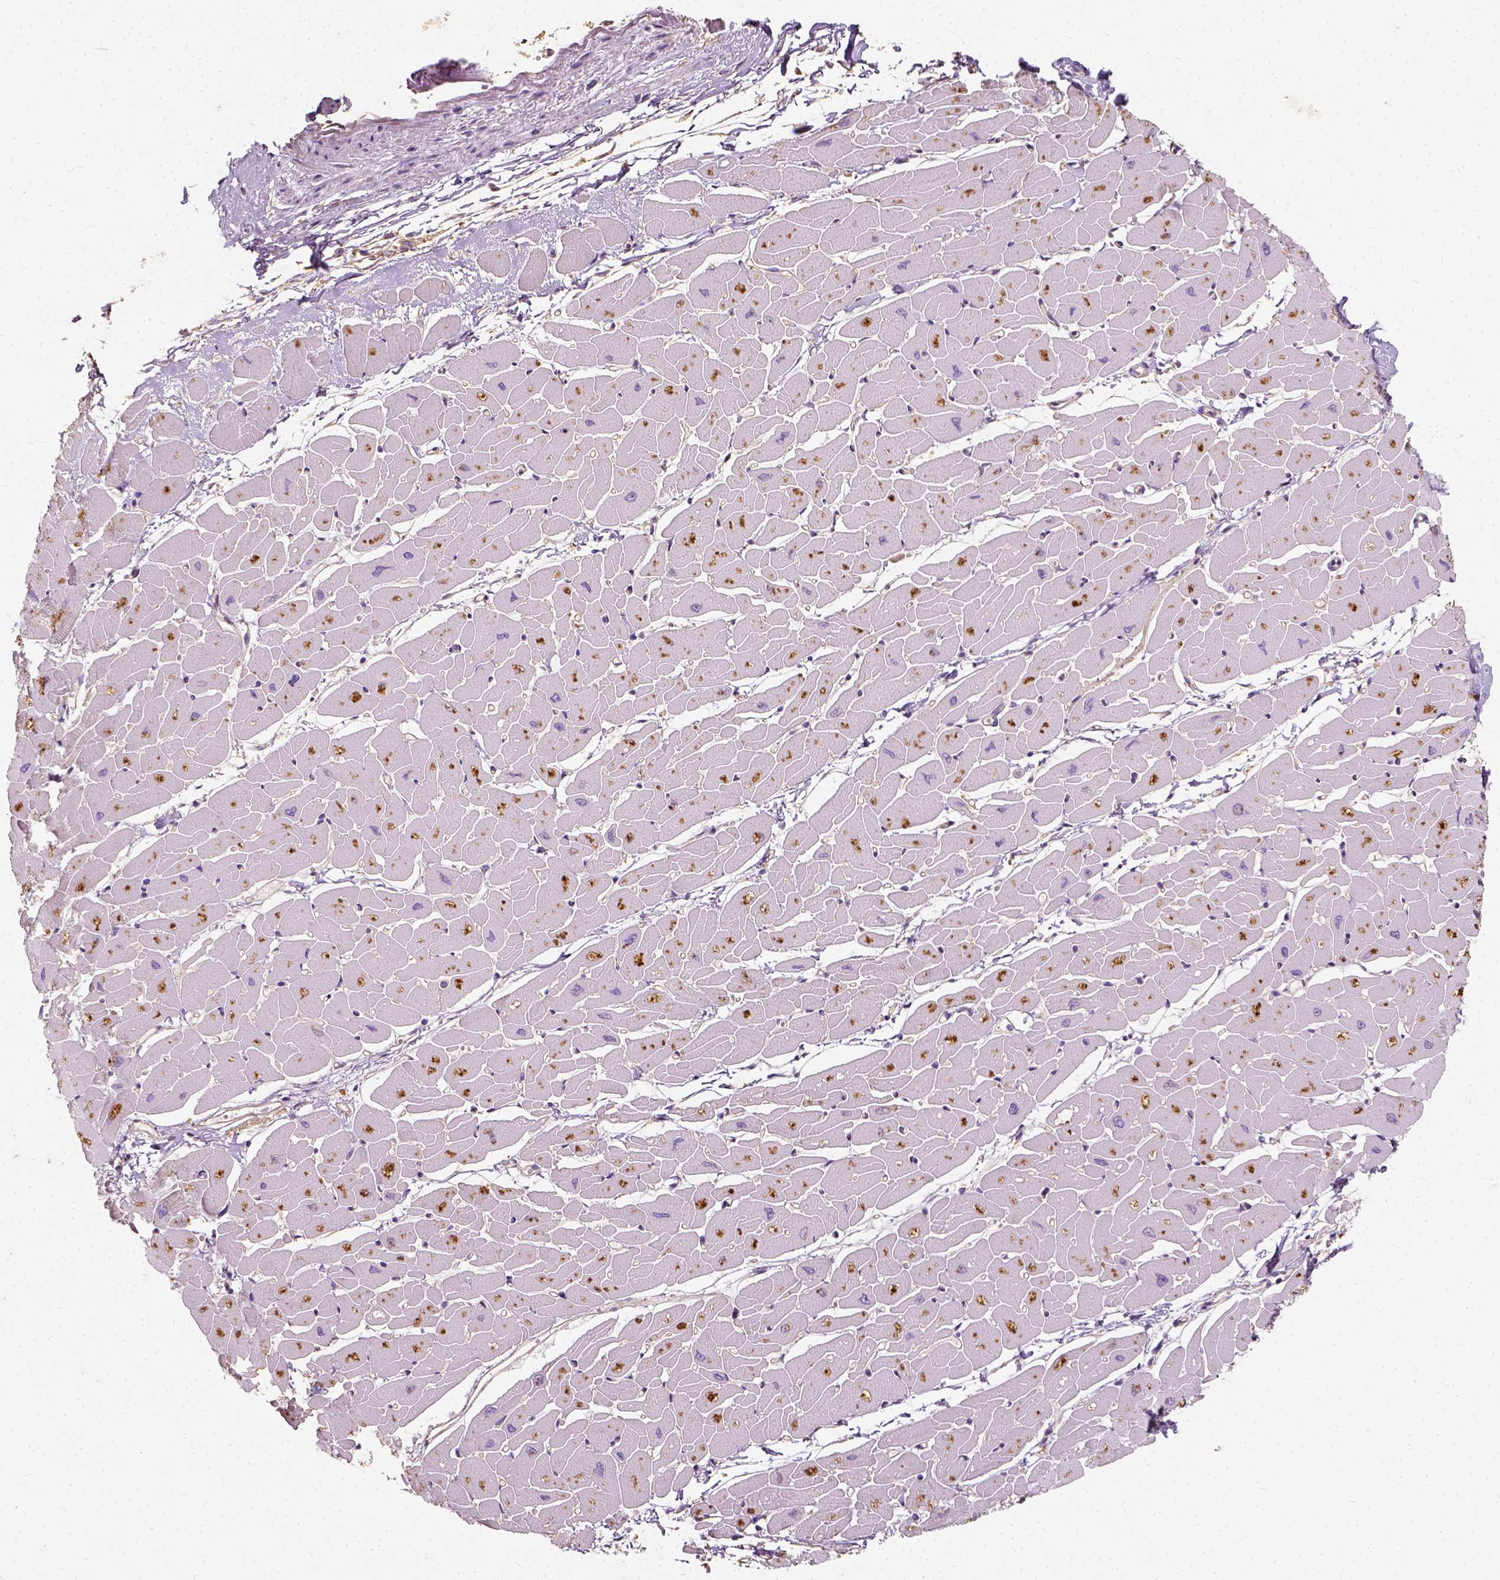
{"staining": {"intensity": "negative", "quantity": "none", "location": "none"}, "tissue": "heart muscle", "cell_type": "Cardiomyocytes", "image_type": "normal", "snomed": [{"axis": "morphology", "description": "Normal tissue, NOS"}, {"axis": "topography", "description": "Heart"}], "caption": "An immunohistochemistry (IHC) image of unremarkable heart muscle is shown. There is no staining in cardiomyocytes of heart muscle.", "gene": "DHCR24", "patient": {"sex": "male", "age": 57}}